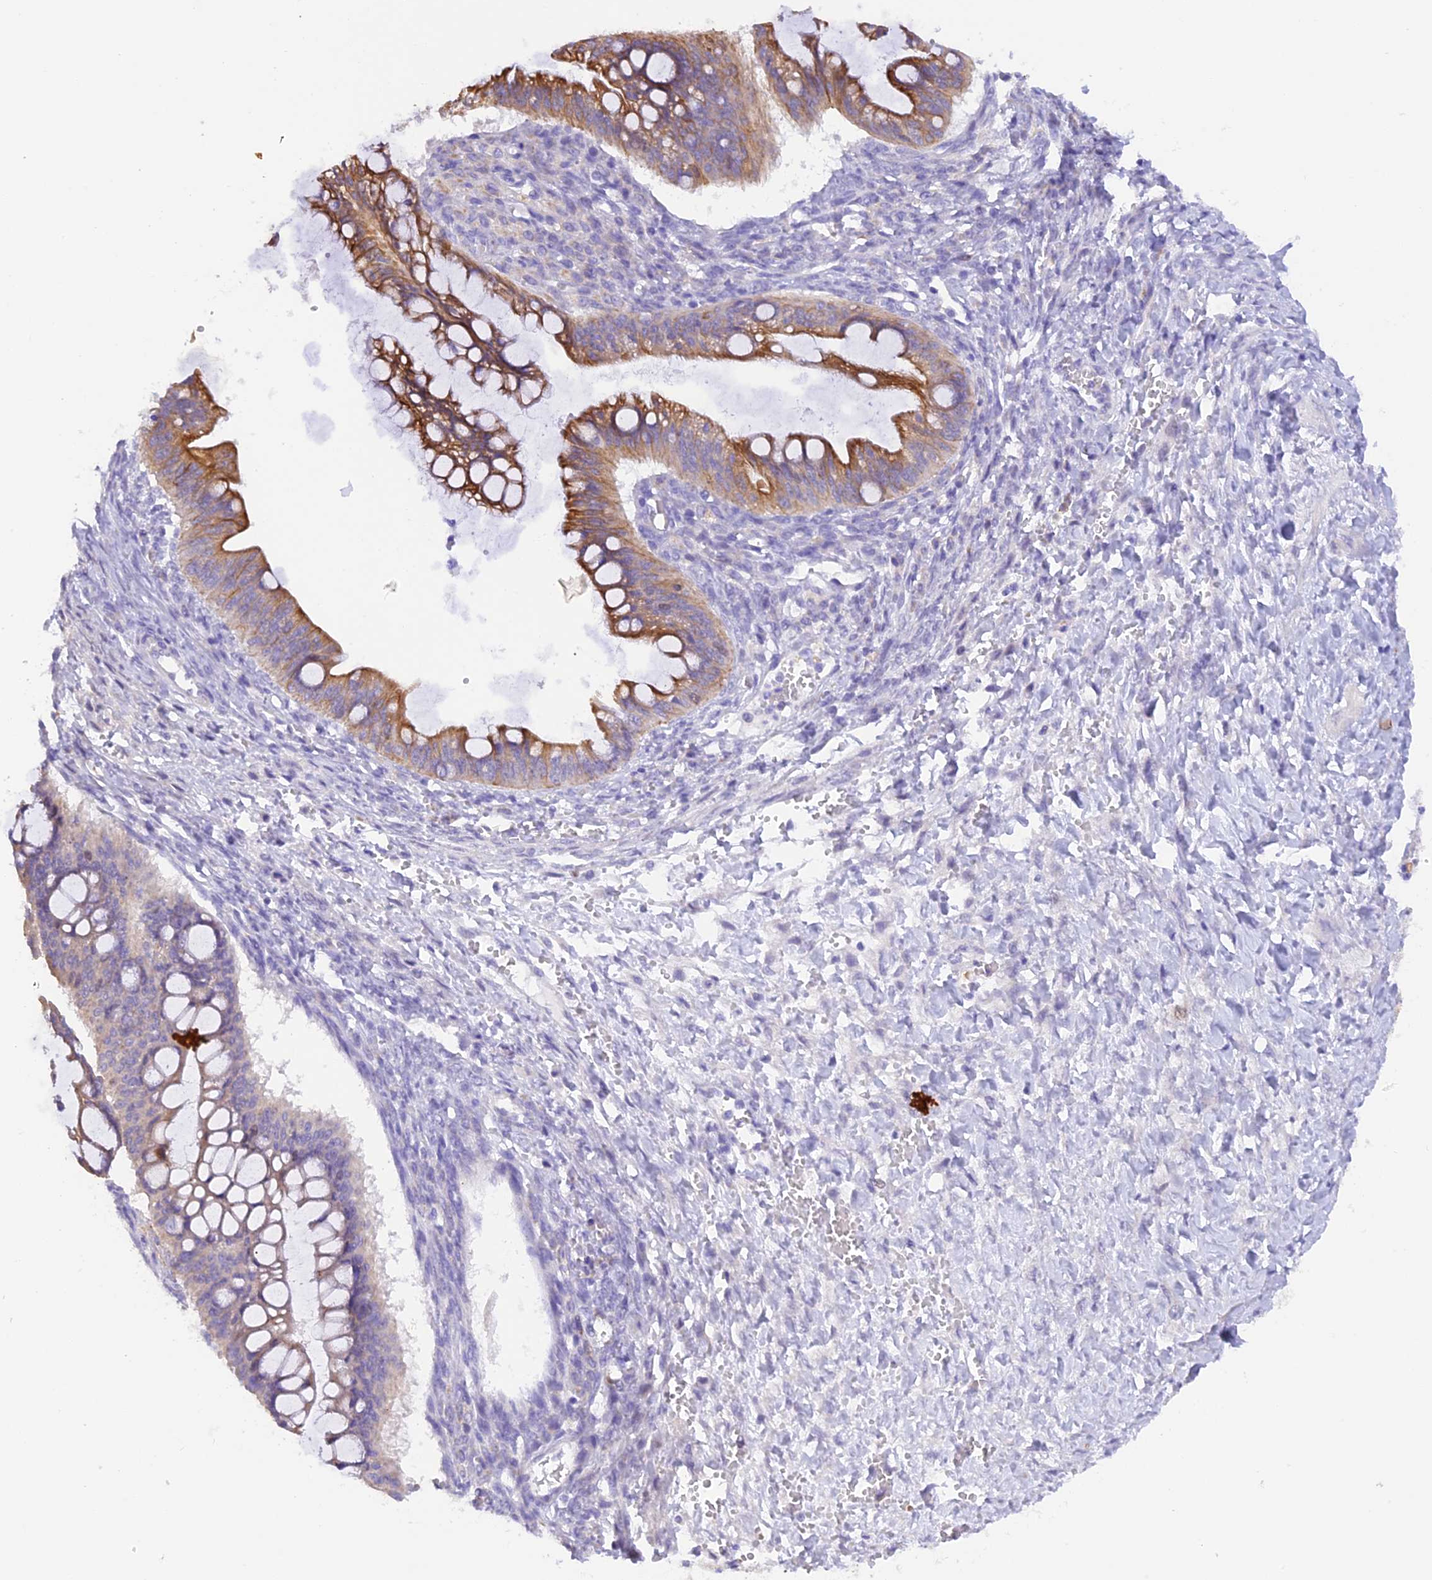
{"staining": {"intensity": "moderate", "quantity": "25%-75%", "location": "cytoplasmic/membranous"}, "tissue": "ovarian cancer", "cell_type": "Tumor cells", "image_type": "cancer", "snomed": [{"axis": "morphology", "description": "Cystadenocarcinoma, mucinous, NOS"}, {"axis": "topography", "description": "Ovary"}], "caption": "Human mucinous cystadenocarcinoma (ovarian) stained with a brown dye shows moderate cytoplasmic/membranous positive staining in approximately 25%-75% of tumor cells.", "gene": "PKIA", "patient": {"sex": "female", "age": 73}}